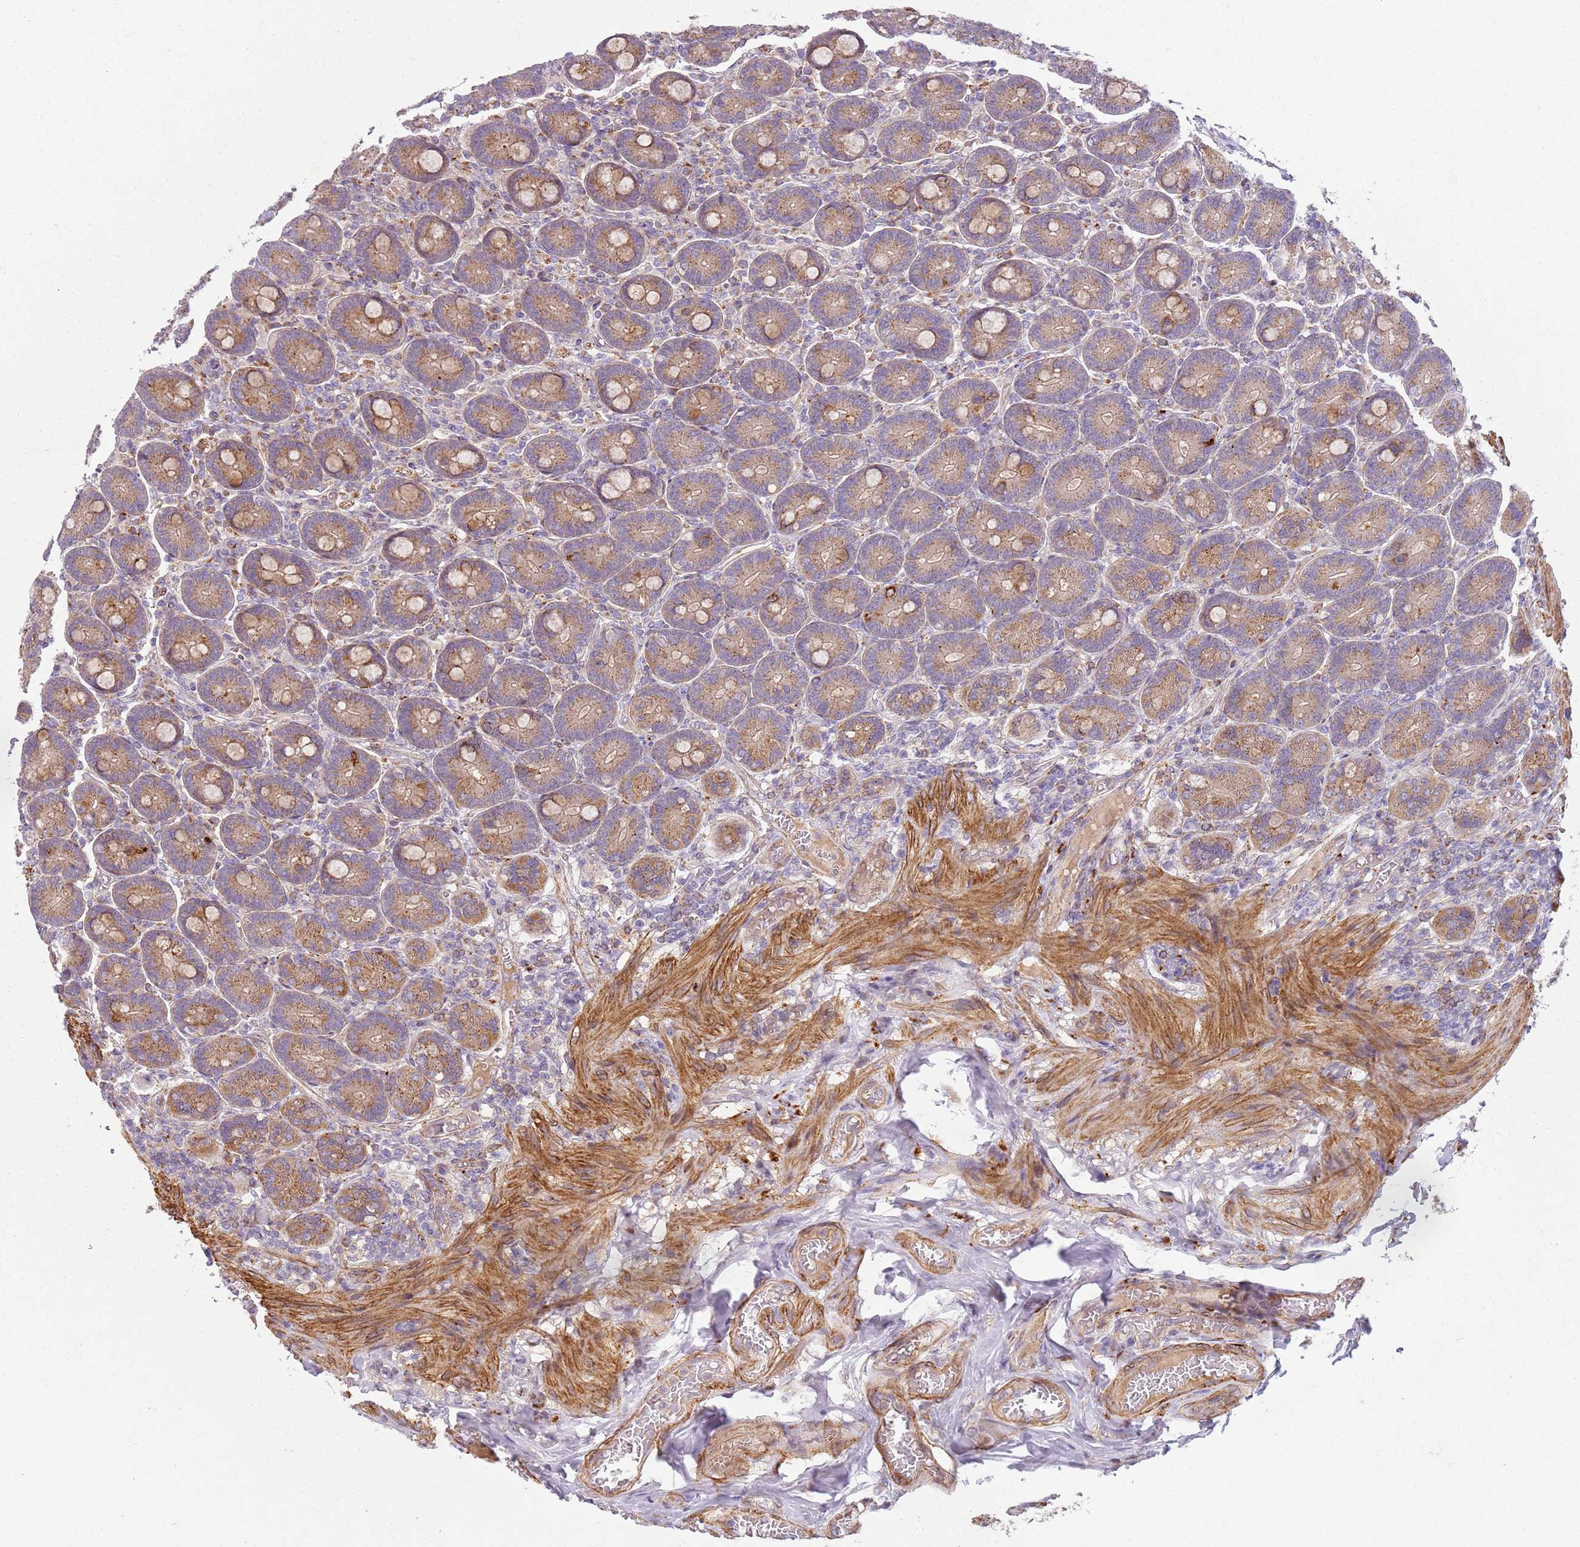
{"staining": {"intensity": "strong", "quantity": "25%-75%", "location": "cytoplasmic/membranous"}, "tissue": "duodenum", "cell_type": "Glandular cells", "image_type": "normal", "snomed": [{"axis": "morphology", "description": "Normal tissue, NOS"}, {"axis": "topography", "description": "Duodenum"}], "caption": "The image demonstrates a brown stain indicating the presence of a protein in the cytoplasmic/membranous of glandular cells in duodenum. Nuclei are stained in blue.", "gene": "PVRIG", "patient": {"sex": "female", "age": 62}}